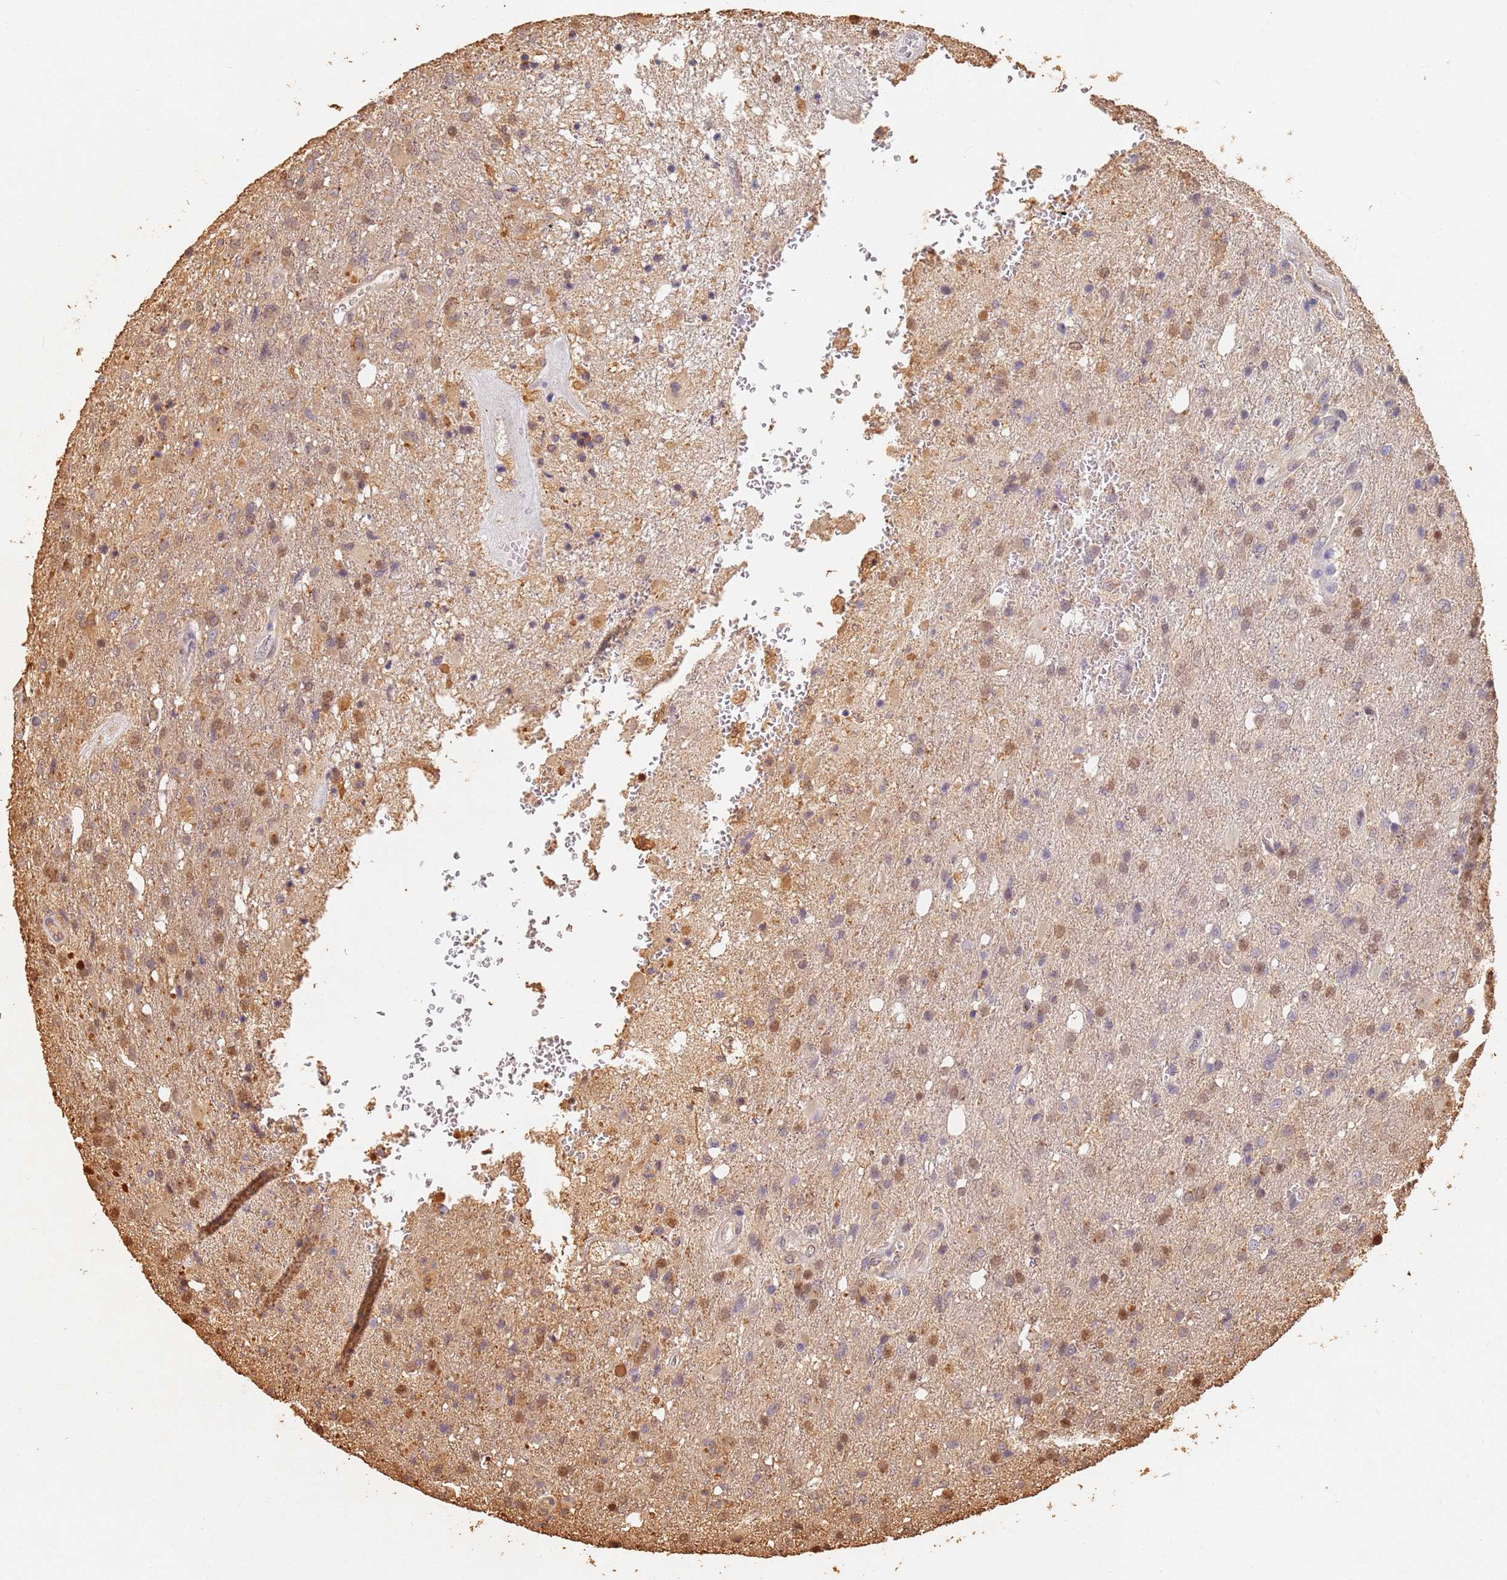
{"staining": {"intensity": "moderate", "quantity": "<25%", "location": "nuclear"}, "tissue": "glioma", "cell_type": "Tumor cells", "image_type": "cancer", "snomed": [{"axis": "morphology", "description": "Glioma, malignant, High grade"}, {"axis": "topography", "description": "Brain"}], "caption": "IHC photomicrograph of high-grade glioma (malignant) stained for a protein (brown), which reveals low levels of moderate nuclear positivity in about <25% of tumor cells.", "gene": "JAK2", "patient": {"sex": "female", "age": 74}}